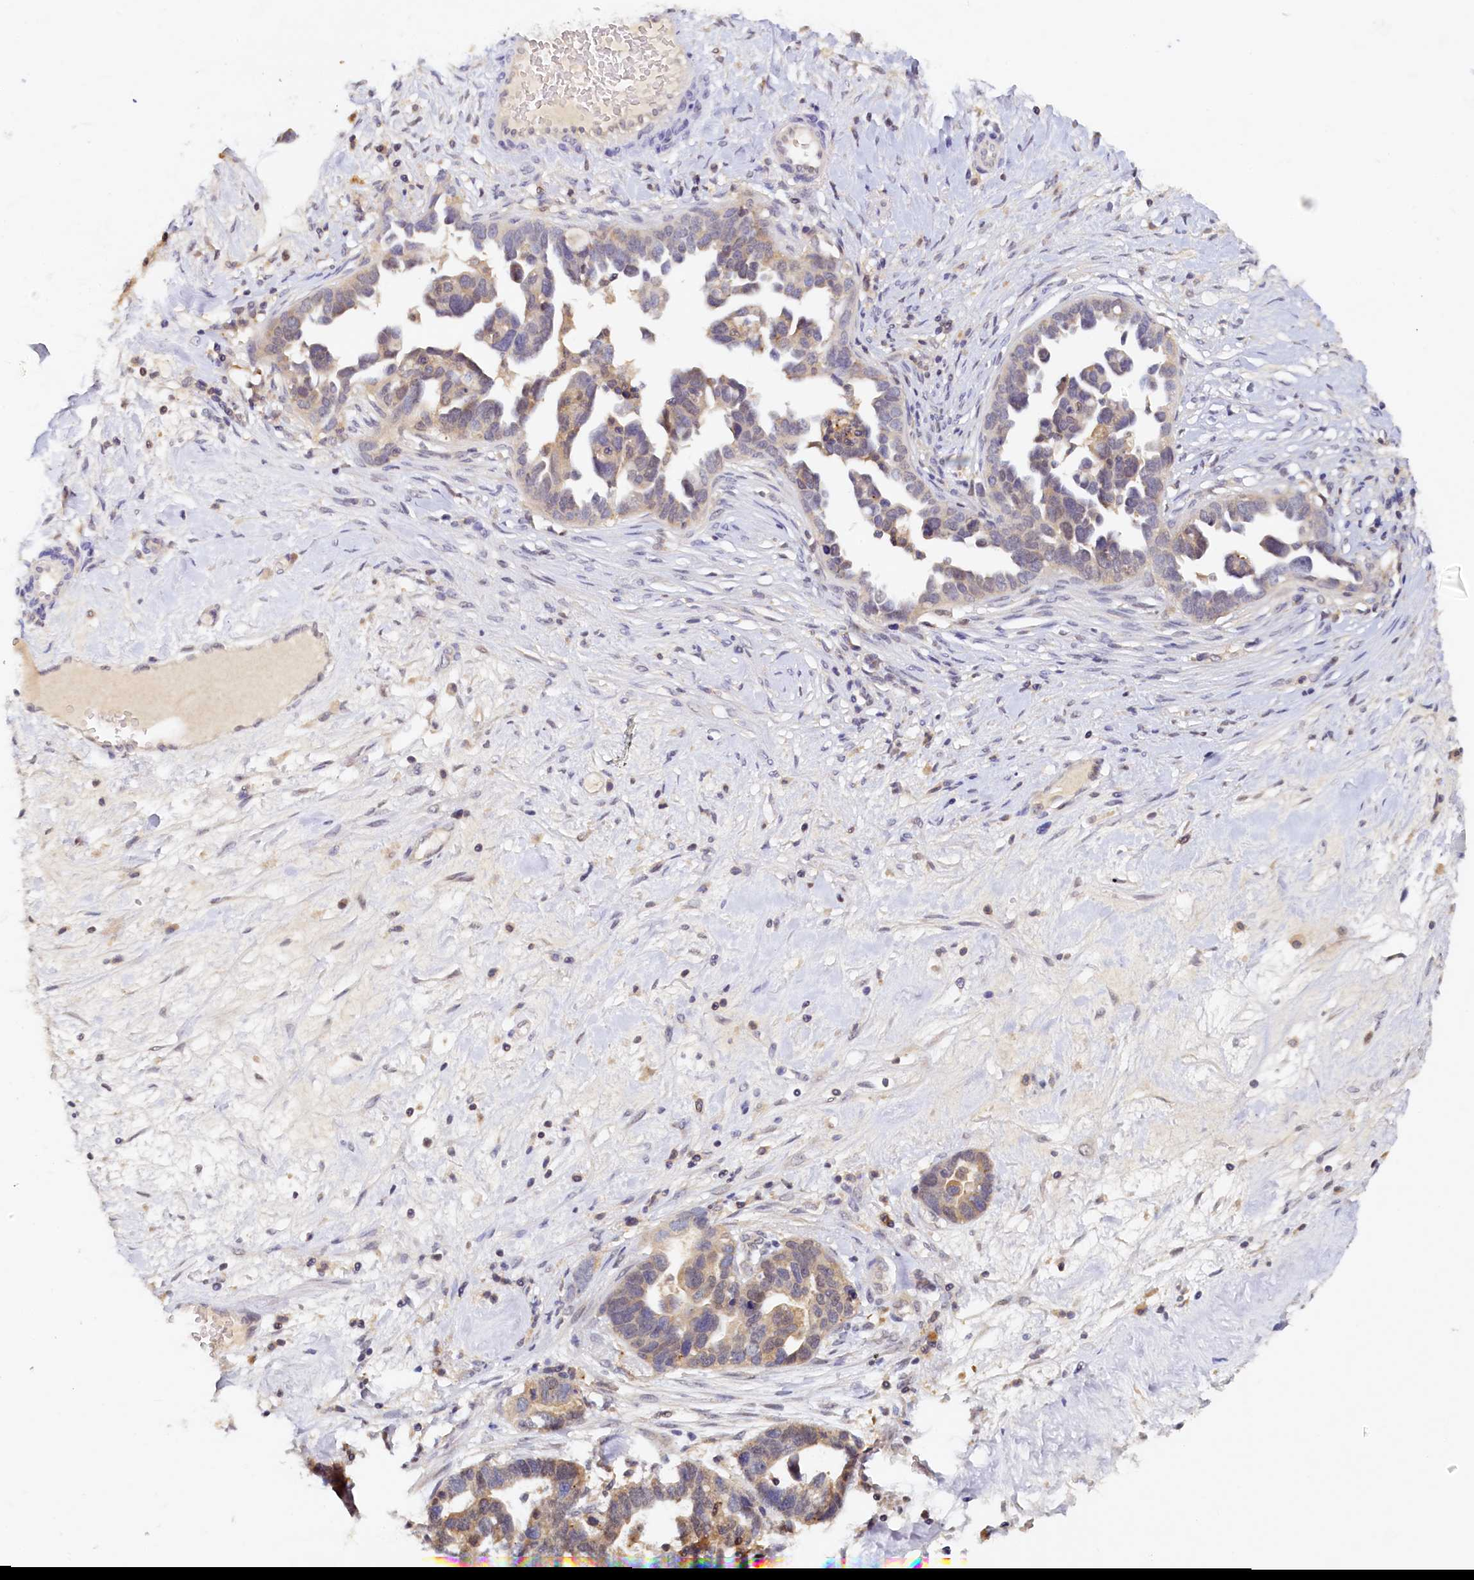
{"staining": {"intensity": "weak", "quantity": ">75%", "location": "cytoplasmic/membranous"}, "tissue": "ovarian cancer", "cell_type": "Tumor cells", "image_type": "cancer", "snomed": [{"axis": "morphology", "description": "Cystadenocarcinoma, serous, NOS"}, {"axis": "topography", "description": "Ovary"}], "caption": "Human ovarian cancer (serous cystadenocarcinoma) stained for a protein (brown) displays weak cytoplasmic/membranous positive expression in approximately >75% of tumor cells.", "gene": "PAAF1", "patient": {"sex": "female", "age": 54}}